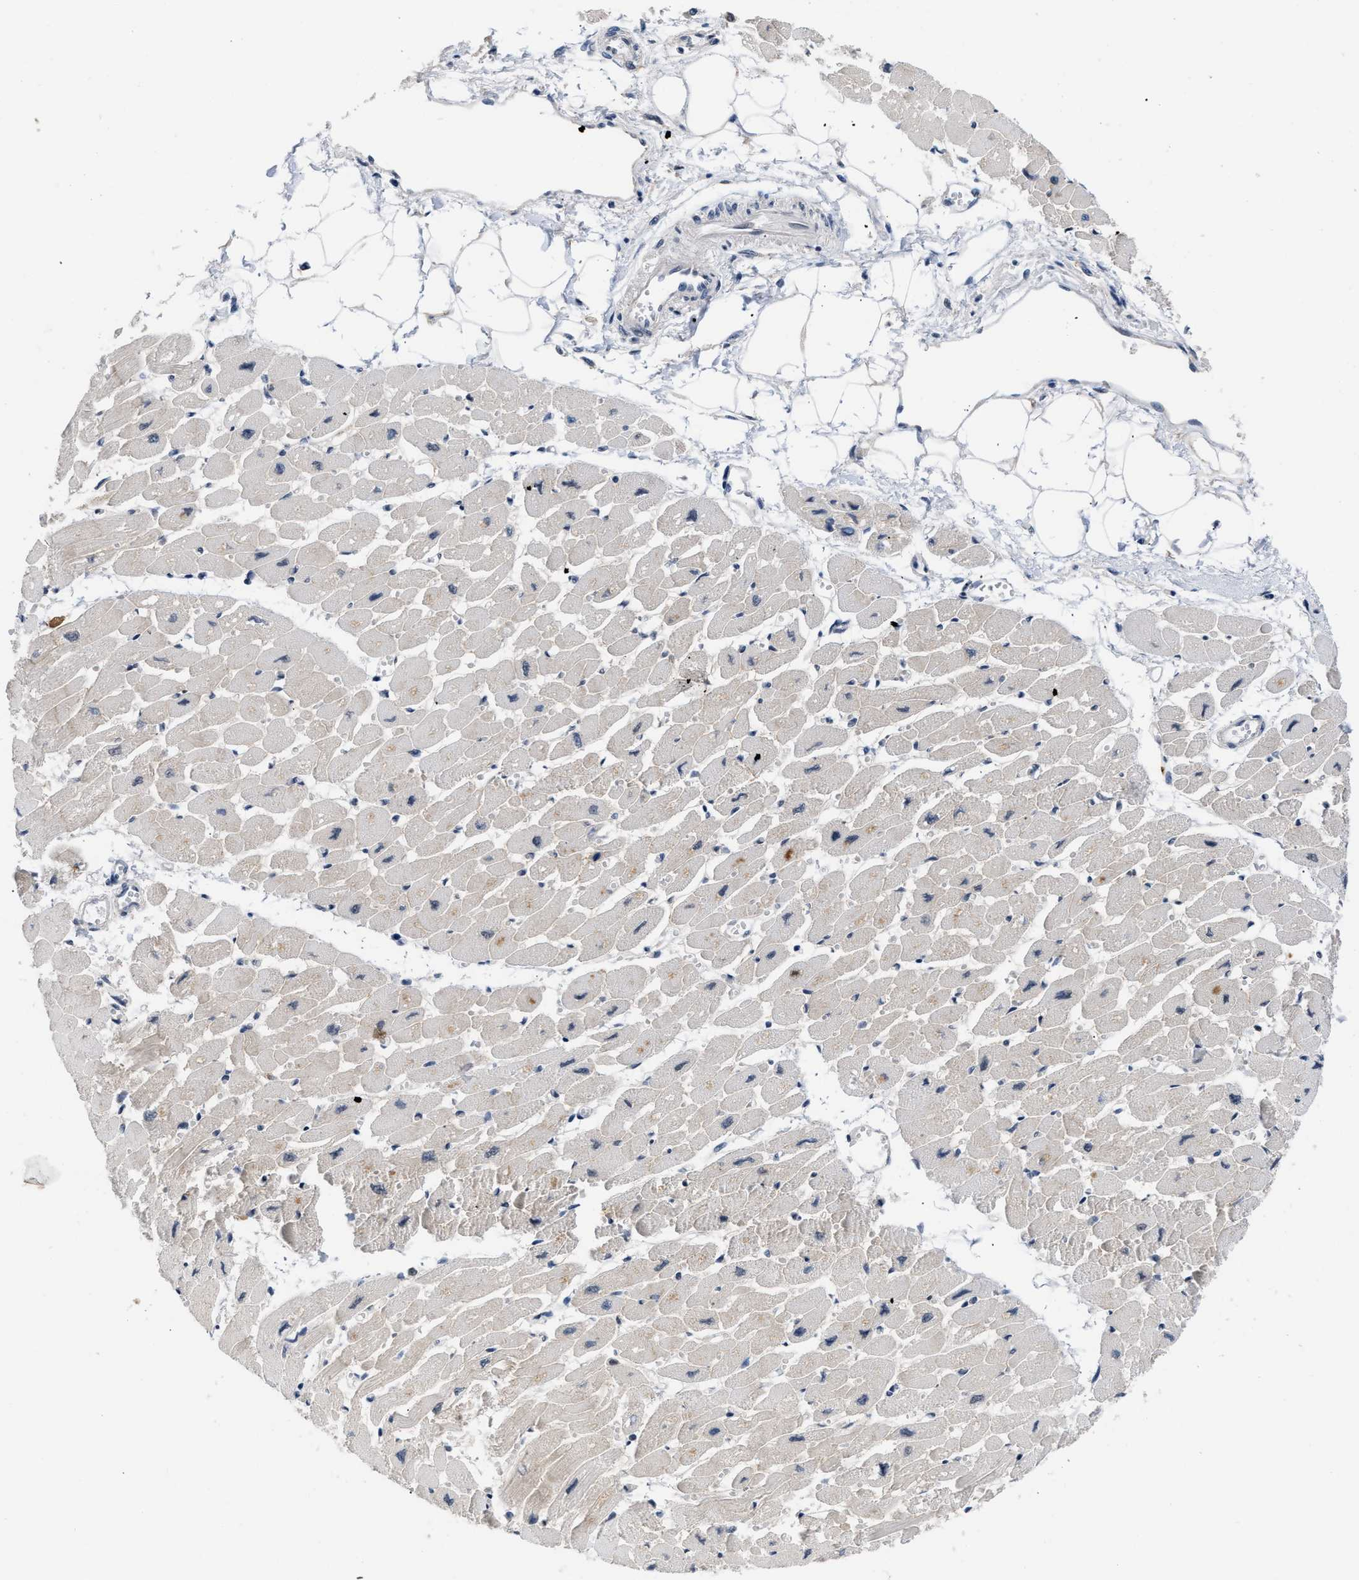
{"staining": {"intensity": "weak", "quantity": "<25%", "location": "cytoplasmic/membranous"}, "tissue": "heart muscle", "cell_type": "Cardiomyocytes", "image_type": "normal", "snomed": [{"axis": "morphology", "description": "Normal tissue, NOS"}, {"axis": "topography", "description": "Heart"}], "caption": "A histopathology image of heart muscle stained for a protein shows no brown staining in cardiomyocytes. (Brightfield microscopy of DAB IHC at high magnification).", "gene": "TXNRD3", "patient": {"sex": "female", "age": 54}}